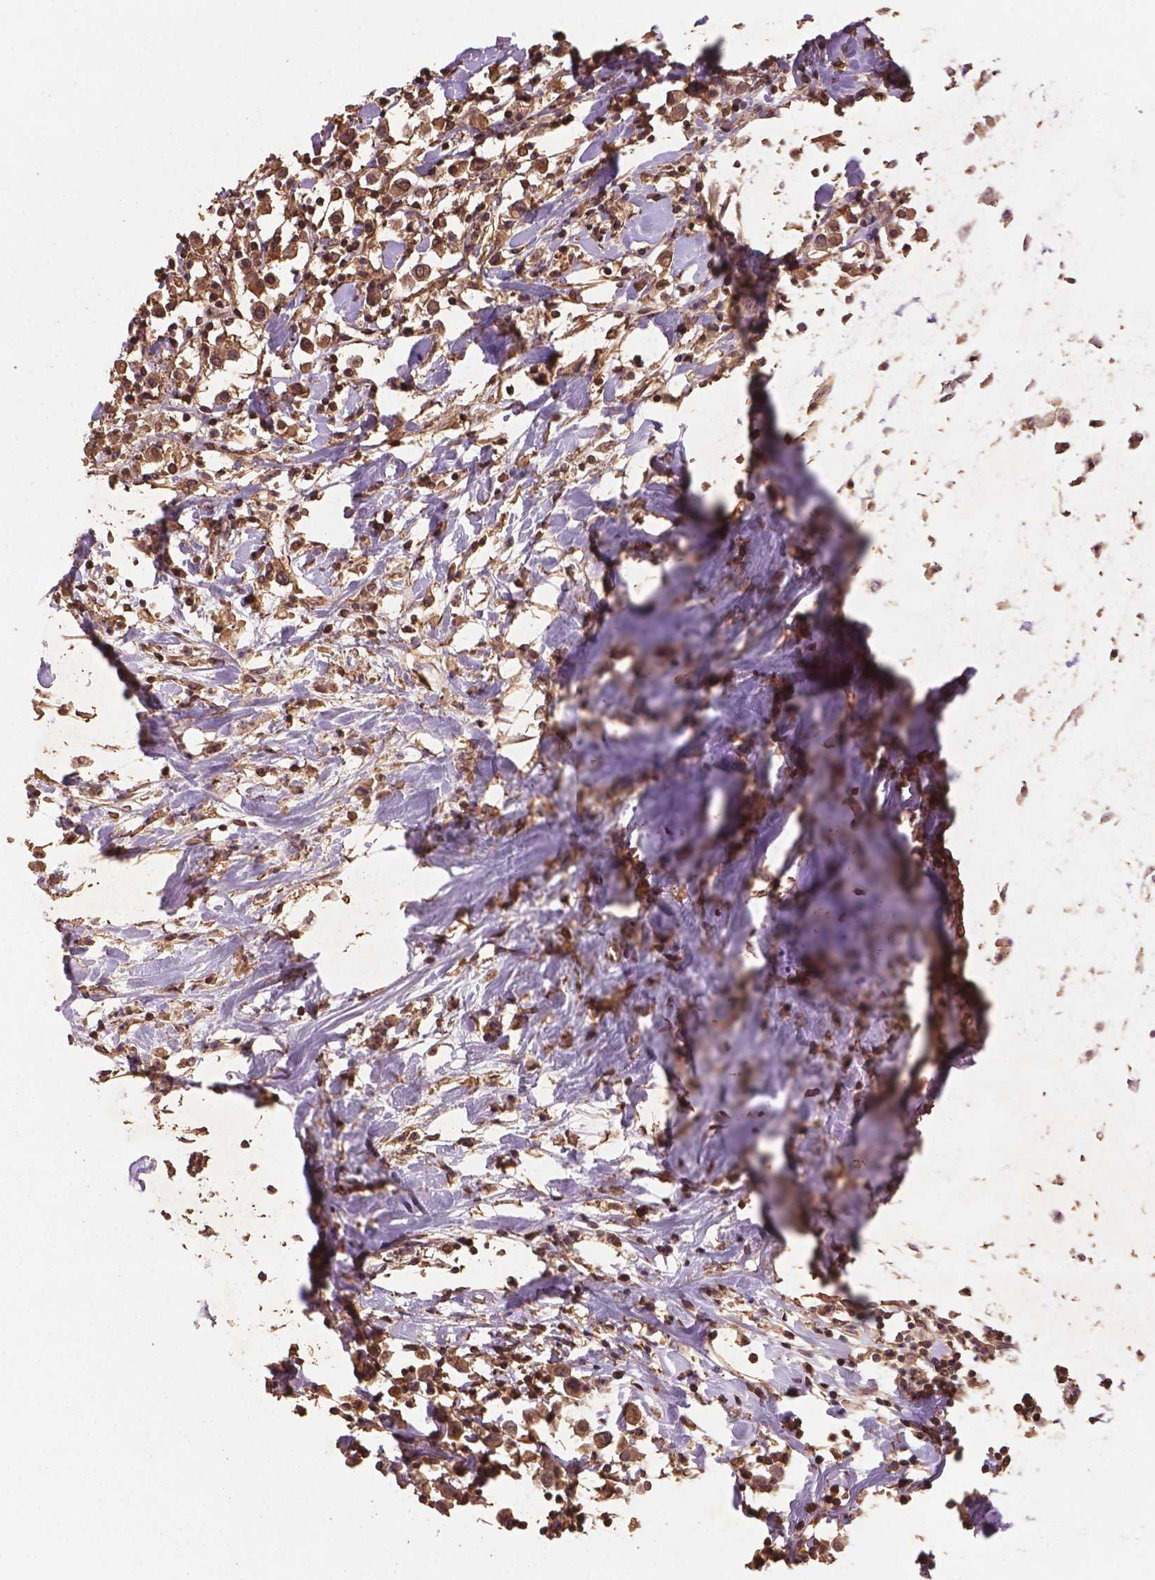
{"staining": {"intensity": "moderate", "quantity": ">75%", "location": "cytoplasmic/membranous,nuclear"}, "tissue": "breast cancer", "cell_type": "Tumor cells", "image_type": "cancer", "snomed": [{"axis": "morphology", "description": "Duct carcinoma"}, {"axis": "topography", "description": "Breast"}], "caption": "Immunohistochemistry (IHC) of breast intraductal carcinoma shows medium levels of moderate cytoplasmic/membranous and nuclear staining in approximately >75% of tumor cells. (DAB (3,3'-diaminobenzidine) IHC with brightfield microscopy, high magnification).", "gene": "BABAM1", "patient": {"sex": "female", "age": 61}}